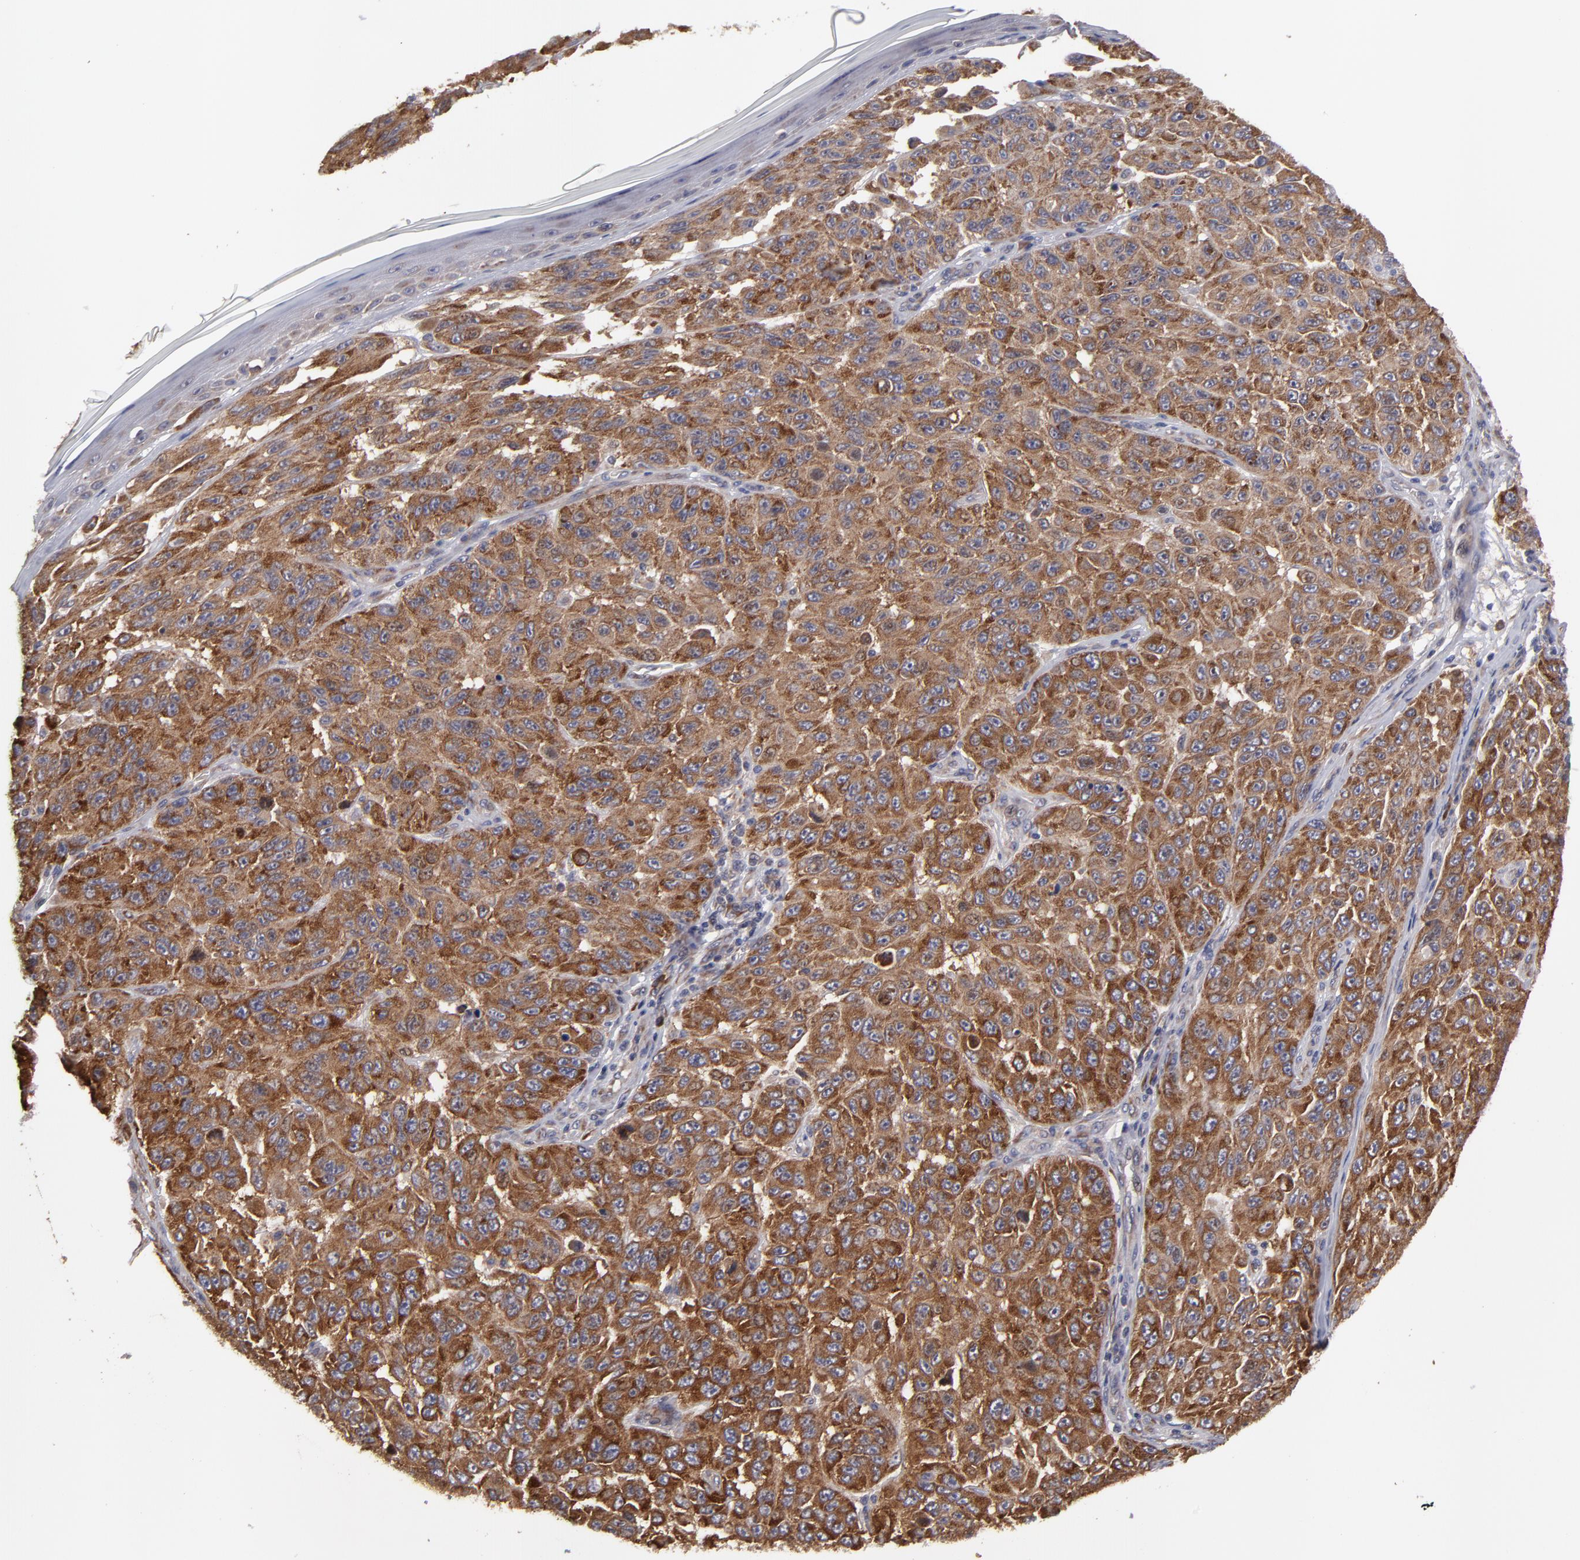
{"staining": {"intensity": "strong", "quantity": ">75%", "location": "cytoplasmic/membranous"}, "tissue": "melanoma", "cell_type": "Tumor cells", "image_type": "cancer", "snomed": [{"axis": "morphology", "description": "Malignant melanoma, NOS"}, {"axis": "topography", "description": "Skin"}], "caption": "Protein analysis of malignant melanoma tissue displays strong cytoplasmic/membranous positivity in approximately >75% of tumor cells.", "gene": "SND1", "patient": {"sex": "male", "age": 30}}